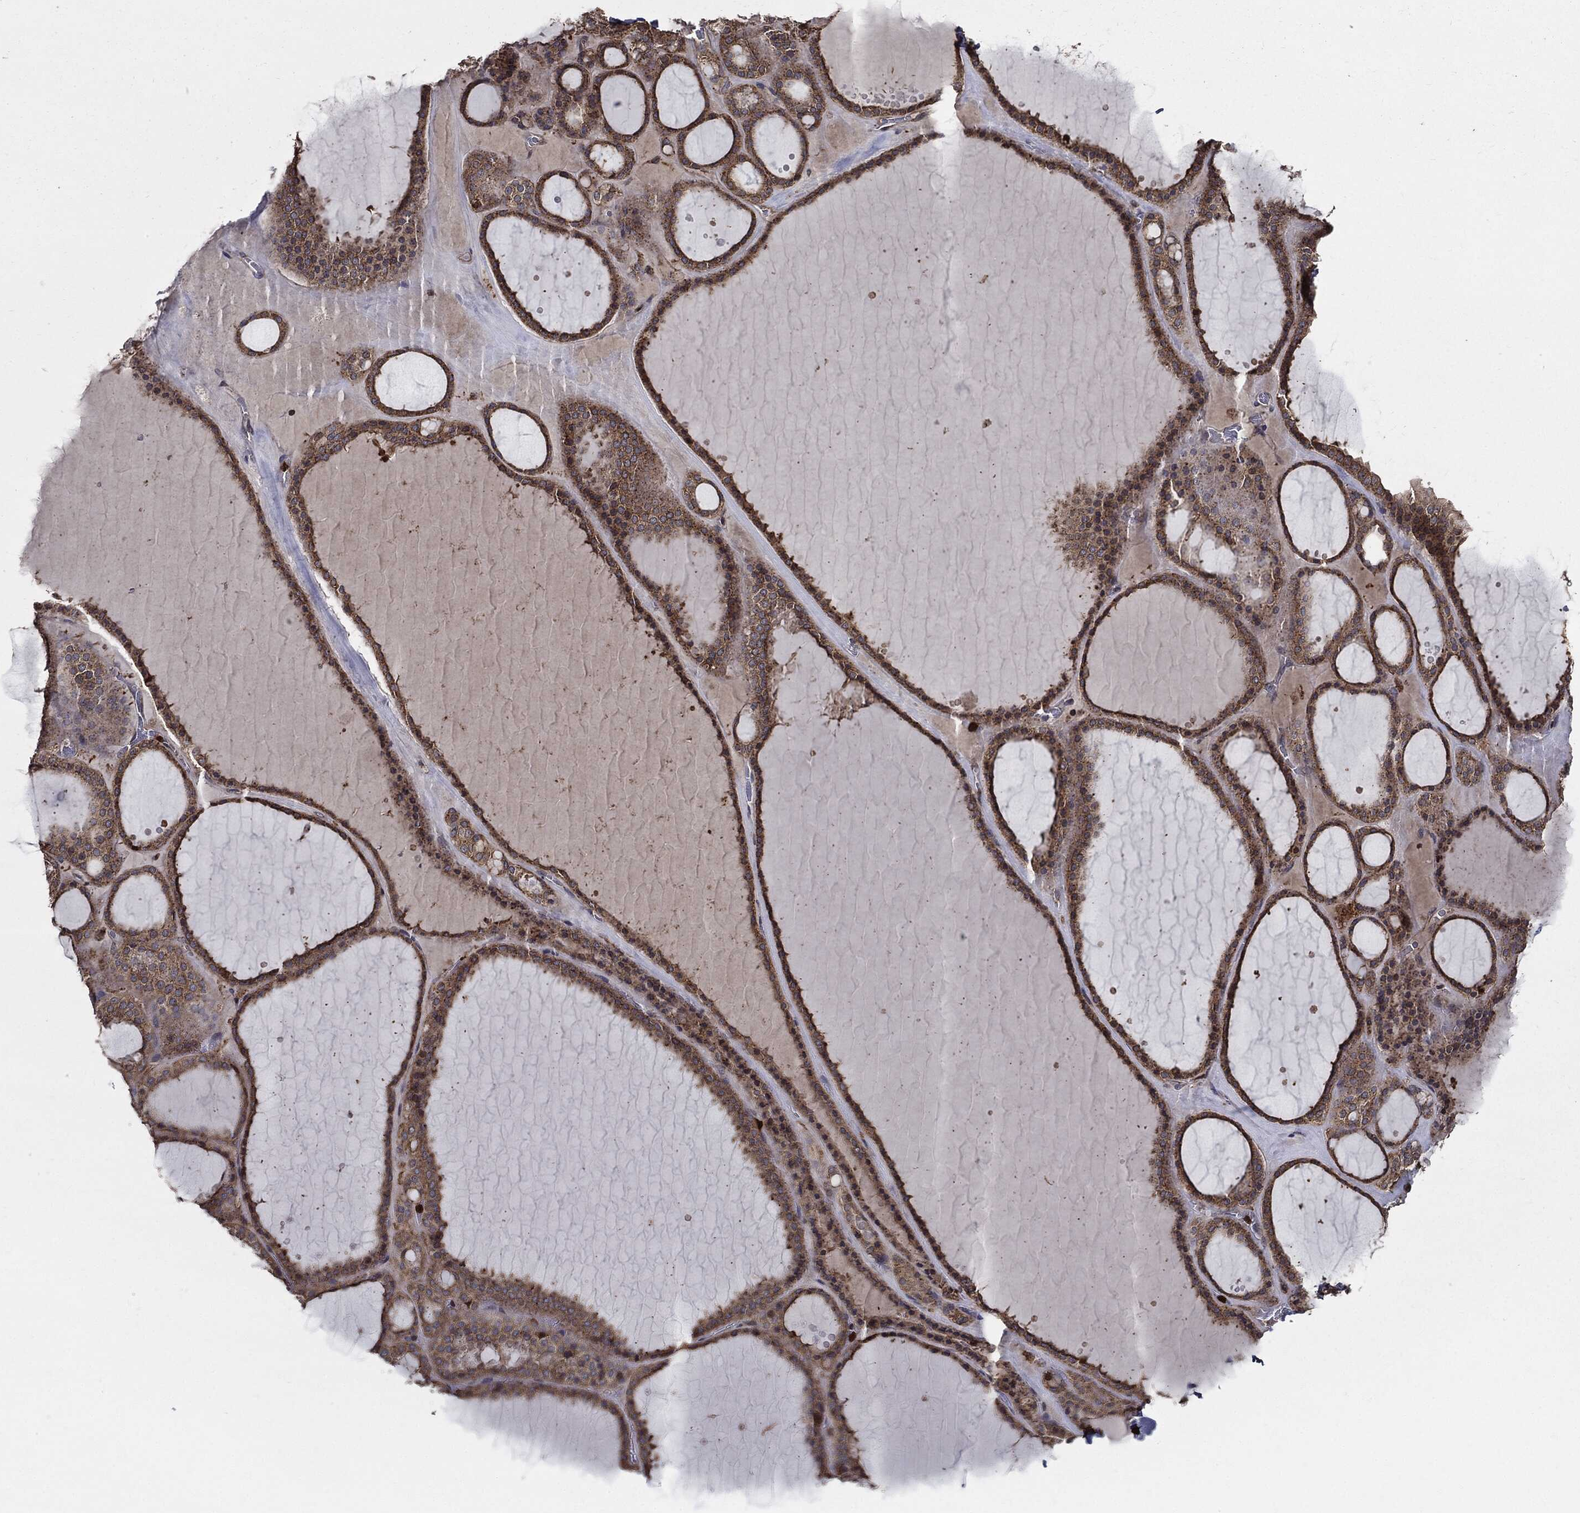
{"staining": {"intensity": "strong", "quantity": "25%-75%", "location": "cytoplasmic/membranous"}, "tissue": "thyroid gland", "cell_type": "Glandular cells", "image_type": "normal", "snomed": [{"axis": "morphology", "description": "Normal tissue, NOS"}, {"axis": "topography", "description": "Thyroid gland"}], "caption": "This micrograph exhibits normal thyroid gland stained with immunohistochemistry to label a protein in brown. The cytoplasmic/membranous of glandular cells show strong positivity for the protein. Nuclei are counter-stained blue.", "gene": "PDCD6IP", "patient": {"sex": "male", "age": 63}}